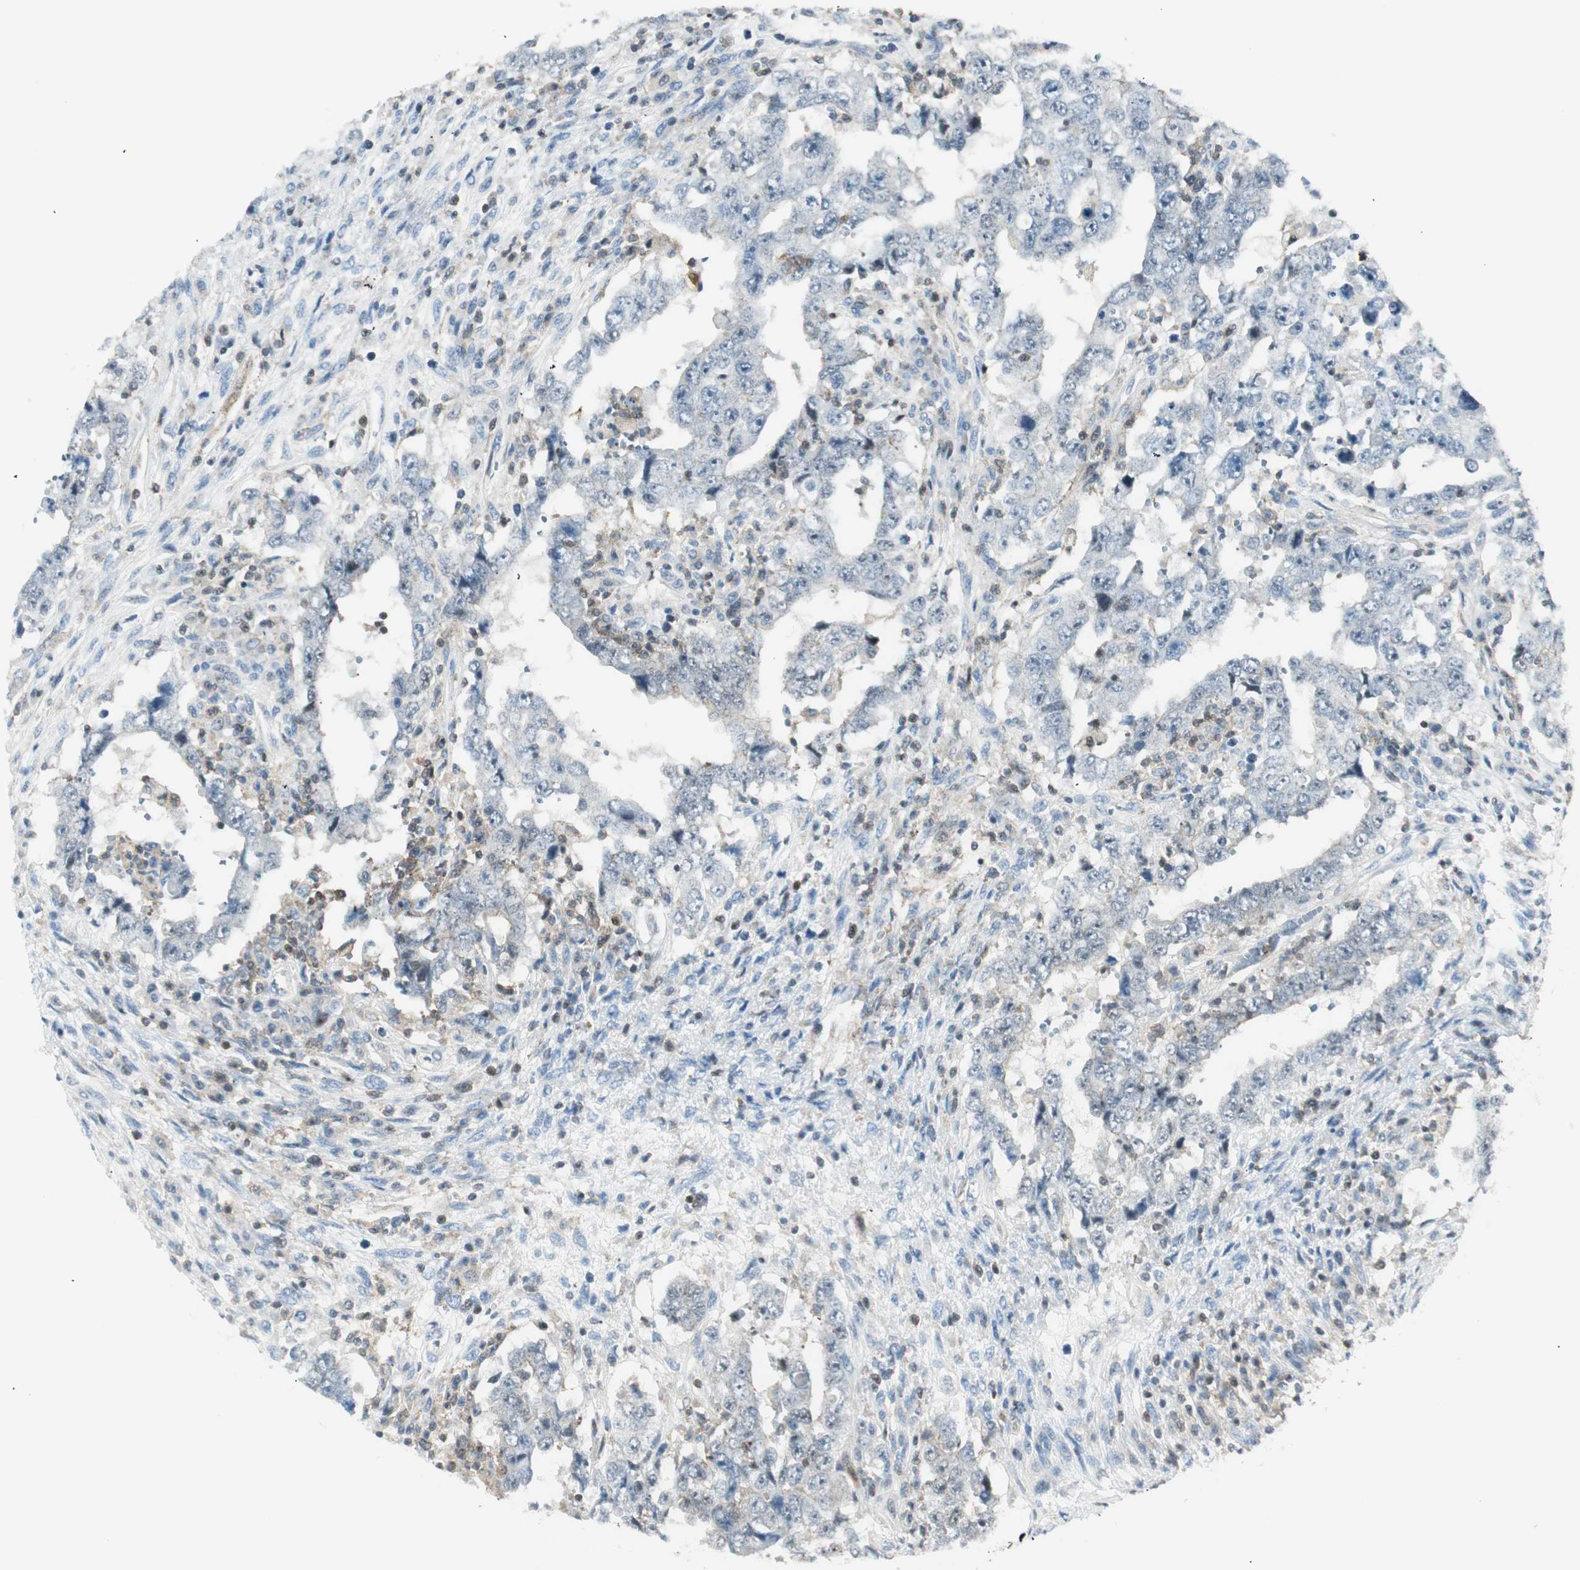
{"staining": {"intensity": "weak", "quantity": "<25%", "location": "cytoplasmic/membranous"}, "tissue": "testis cancer", "cell_type": "Tumor cells", "image_type": "cancer", "snomed": [{"axis": "morphology", "description": "Carcinoma, Embryonal, NOS"}, {"axis": "topography", "description": "Testis"}], "caption": "The IHC histopathology image has no significant staining in tumor cells of testis cancer (embryonal carcinoma) tissue.", "gene": "PPP1CA", "patient": {"sex": "male", "age": 26}}